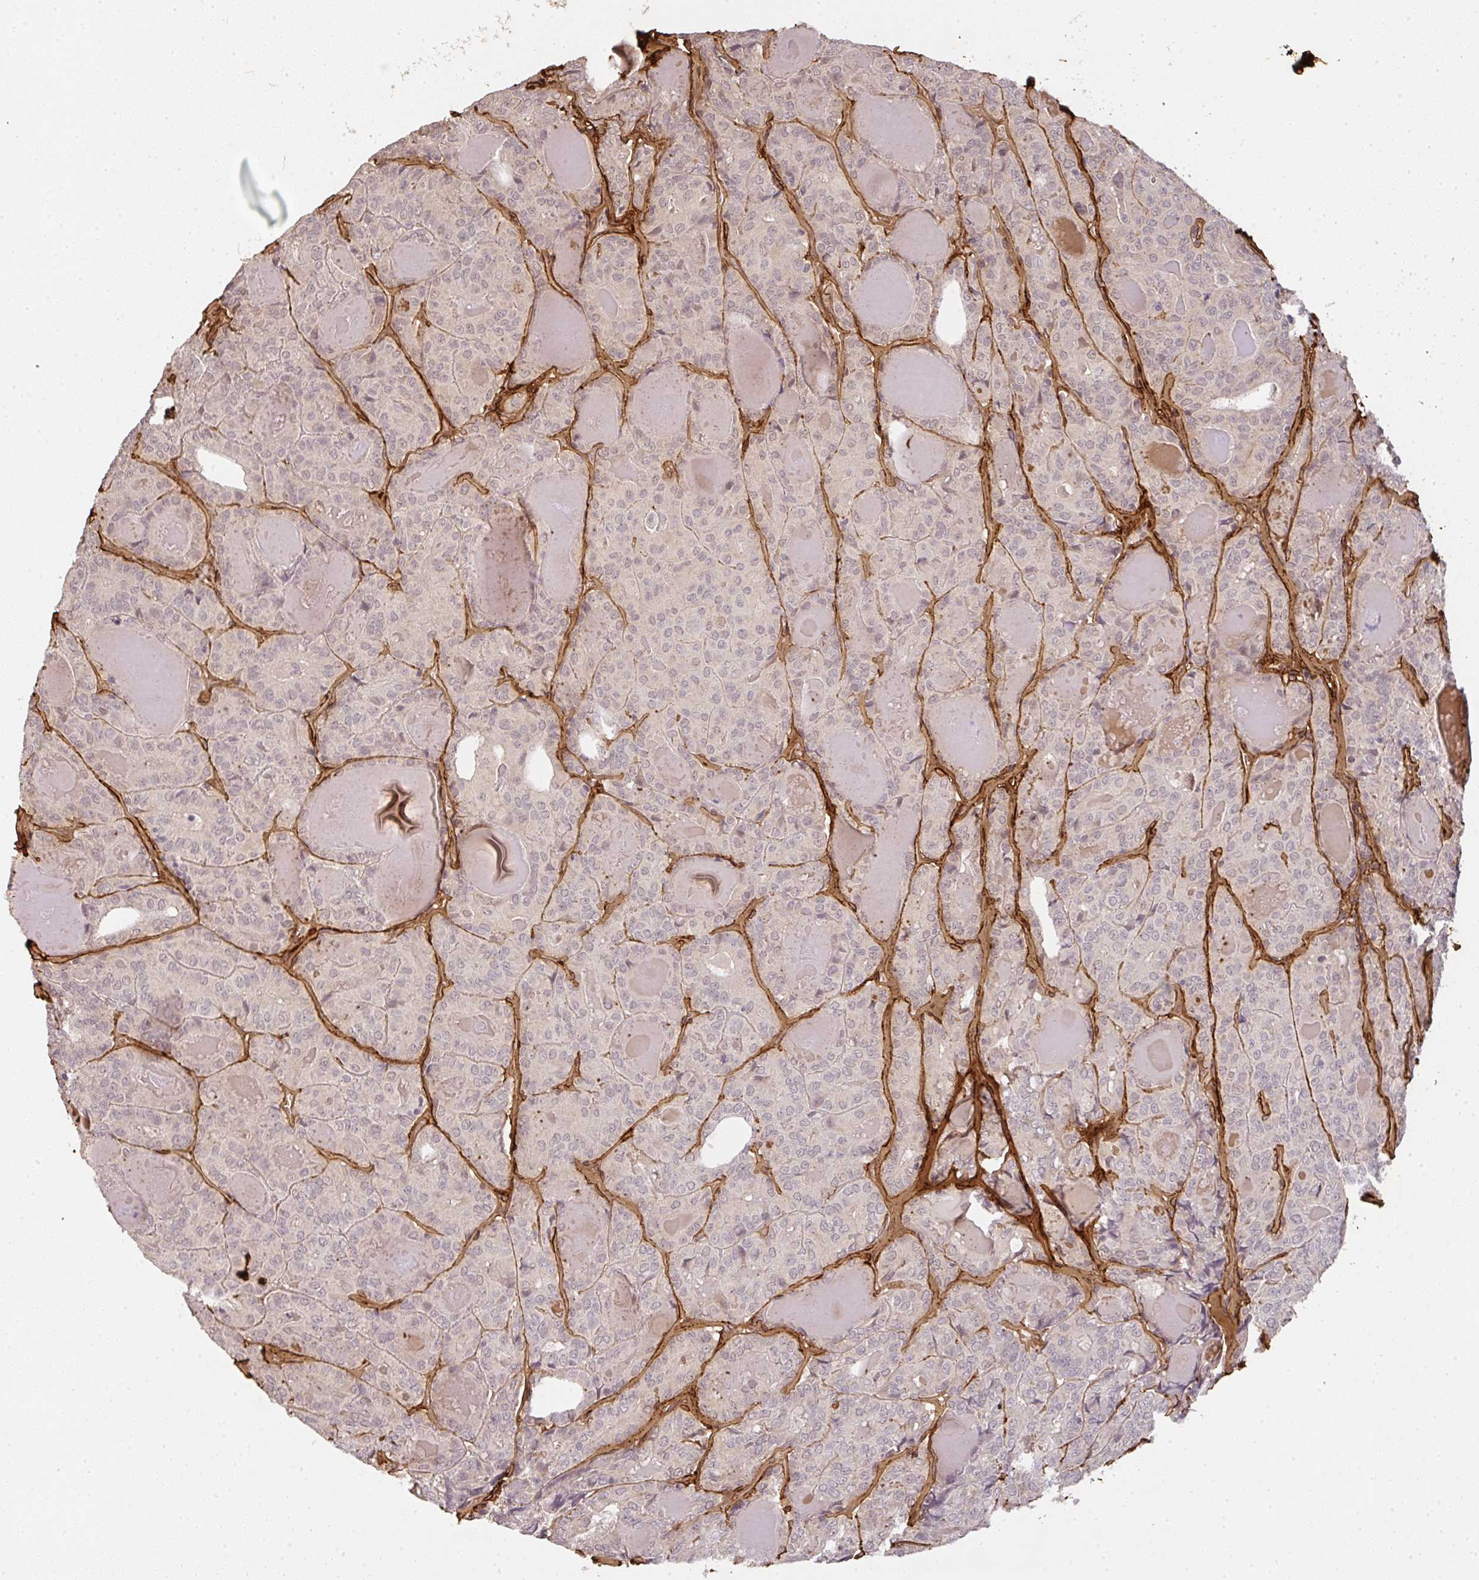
{"staining": {"intensity": "negative", "quantity": "none", "location": "none"}, "tissue": "thyroid cancer", "cell_type": "Tumor cells", "image_type": "cancer", "snomed": [{"axis": "morphology", "description": "Papillary adenocarcinoma, NOS"}, {"axis": "topography", "description": "Thyroid gland"}], "caption": "Immunohistochemistry of human papillary adenocarcinoma (thyroid) demonstrates no staining in tumor cells. The staining was performed using DAB (3,3'-diaminobenzidine) to visualize the protein expression in brown, while the nuclei were stained in blue with hematoxylin (Magnification: 20x).", "gene": "COL3A1", "patient": {"sex": "female", "age": 72}}